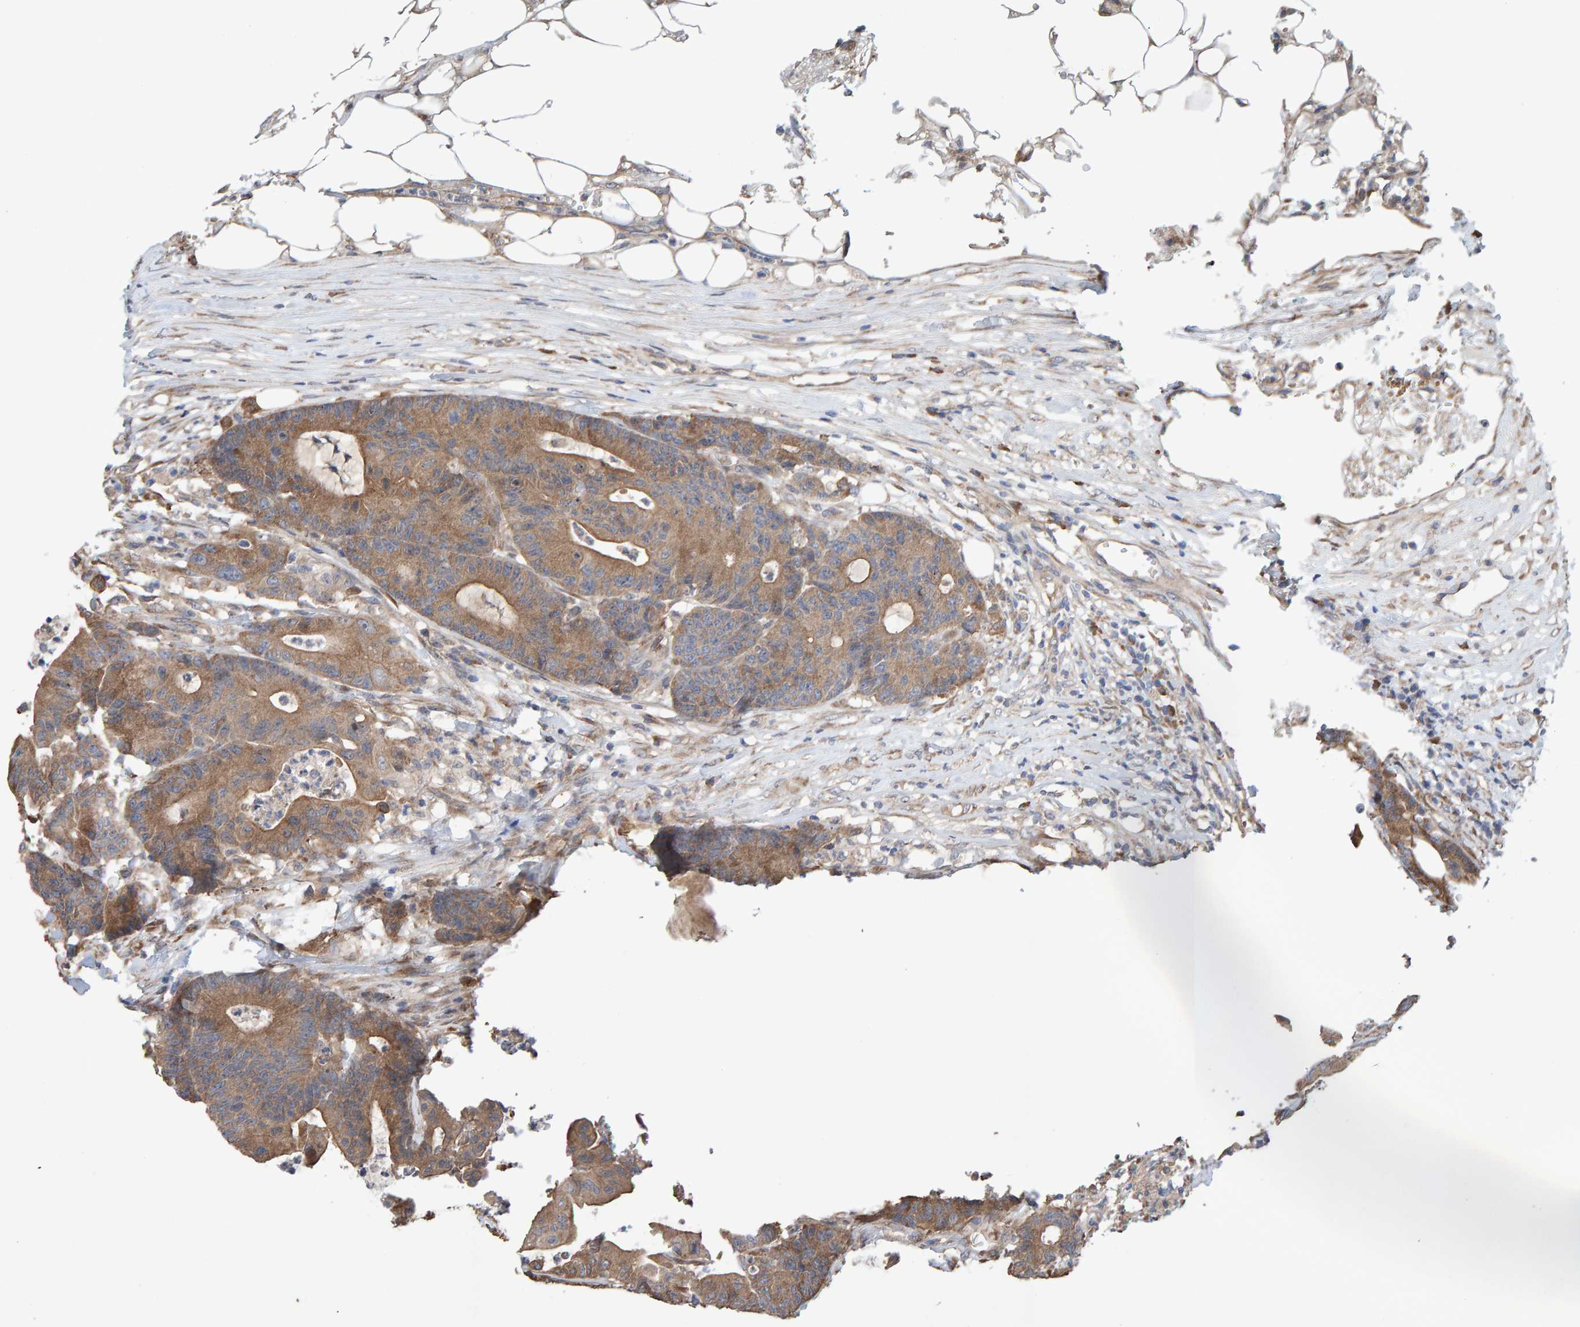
{"staining": {"intensity": "moderate", "quantity": ">75%", "location": "cytoplasmic/membranous"}, "tissue": "colorectal cancer", "cell_type": "Tumor cells", "image_type": "cancer", "snomed": [{"axis": "morphology", "description": "Adenocarcinoma, NOS"}, {"axis": "topography", "description": "Colon"}], "caption": "The photomicrograph reveals staining of colorectal cancer, revealing moderate cytoplasmic/membranous protein expression (brown color) within tumor cells.", "gene": "LRSAM1", "patient": {"sex": "female", "age": 84}}